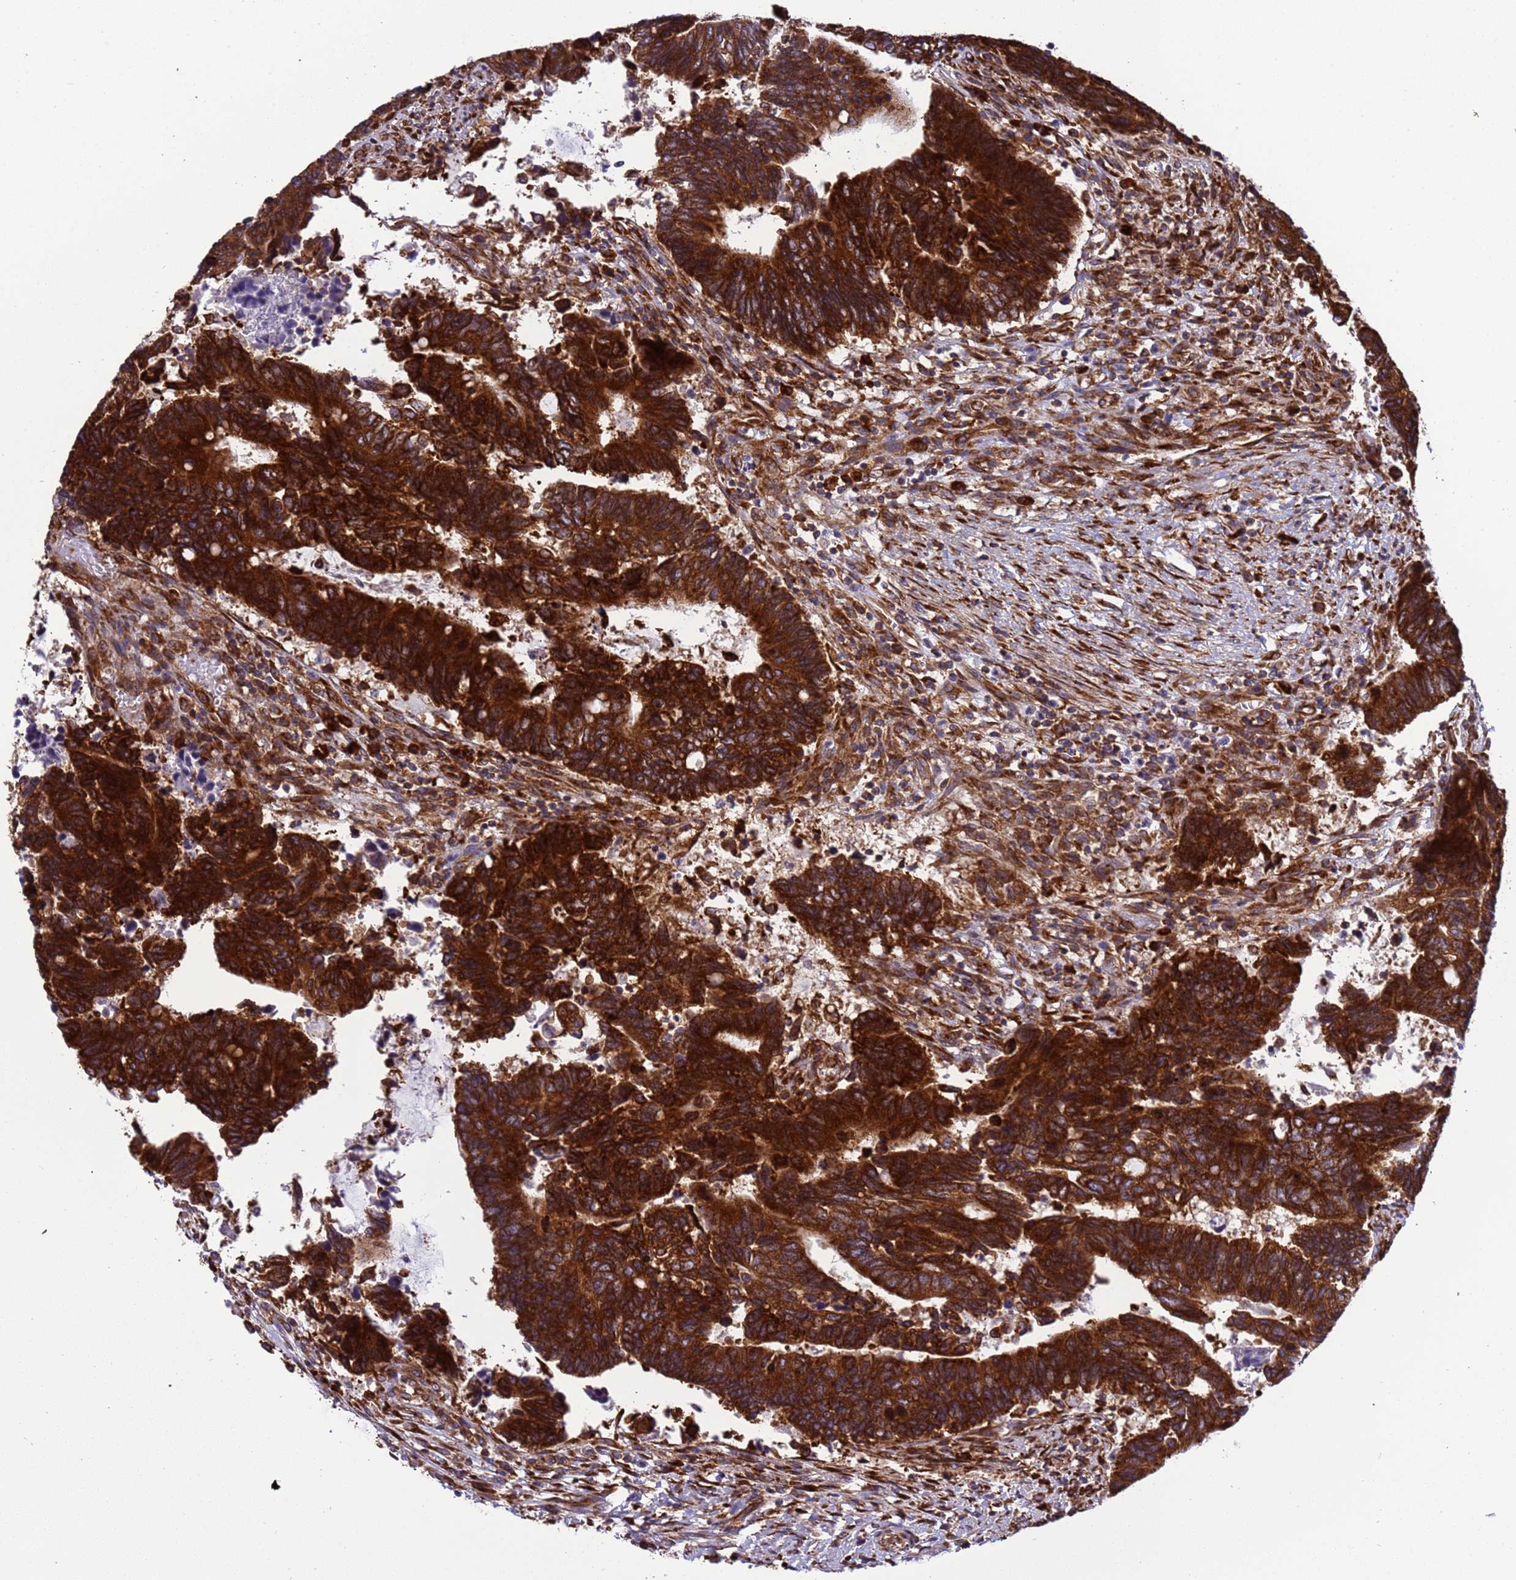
{"staining": {"intensity": "strong", "quantity": ">75%", "location": "cytoplasmic/membranous"}, "tissue": "colorectal cancer", "cell_type": "Tumor cells", "image_type": "cancer", "snomed": [{"axis": "morphology", "description": "Adenocarcinoma, NOS"}, {"axis": "topography", "description": "Colon"}], "caption": "An image showing strong cytoplasmic/membranous expression in about >75% of tumor cells in colorectal cancer, as visualized by brown immunohistochemical staining.", "gene": "RPL36", "patient": {"sex": "male", "age": 87}}